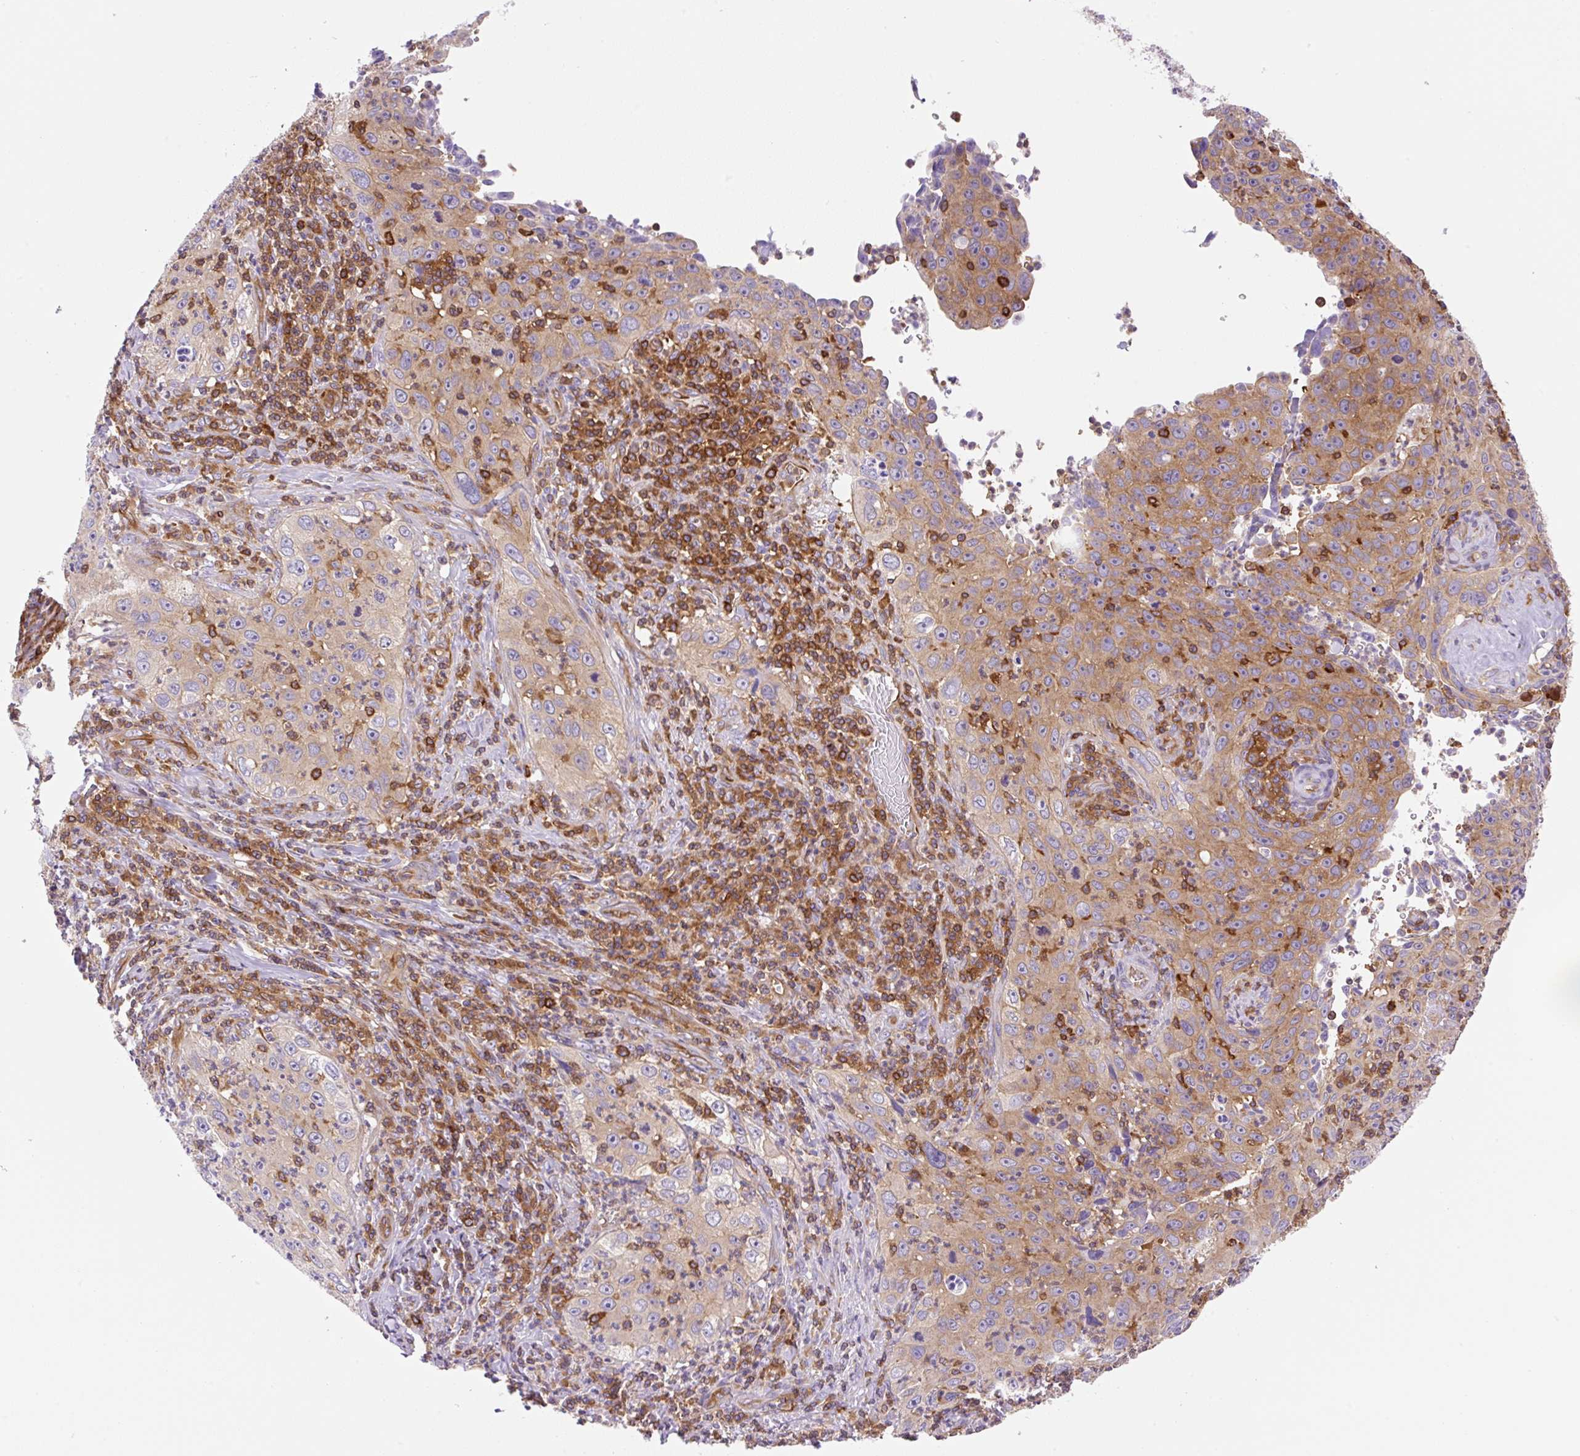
{"staining": {"intensity": "moderate", "quantity": ">75%", "location": "cytoplasmic/membranous"}, "tissue": "cervical cancer", "cell_type": "Tumor cells", "image_type": "cancer", "snomed": [{"axis": "morphology", "description": "Squamous cell carcinoma, NOS"}, {"axis": "topography", "description": "Cervix"}], "caption": "High-power microscopy captured an immunohistochemistry (IHC) image of cervical squamous cell carcinoma, revealing moderate cytoplasmic/membranous positivity in approximately >75% of tumor cells.", "gene": "DNM2", "patient": {"sex": "female", "age": 30}}